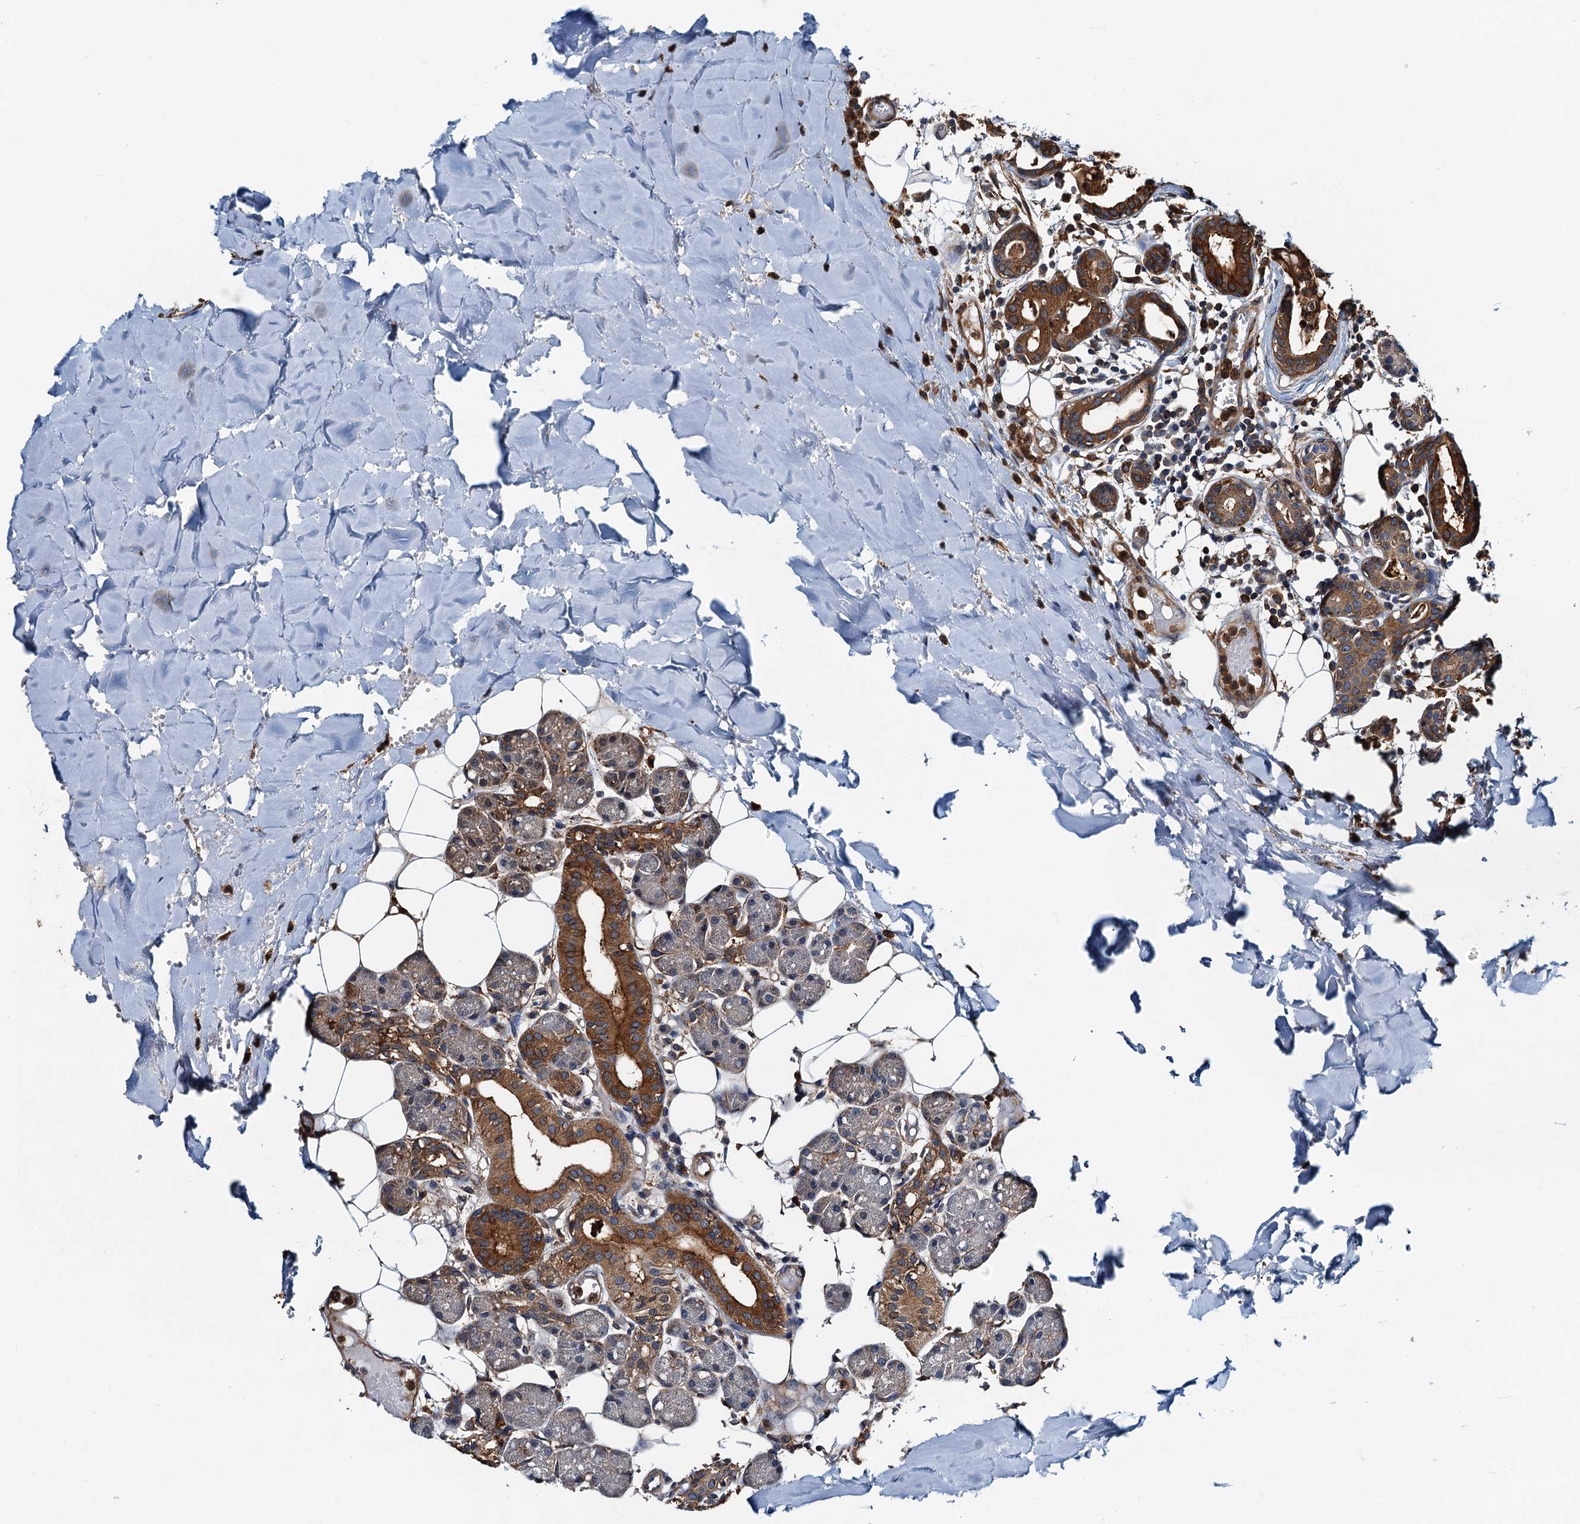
{"staining": {"intensity": "moderate", "quantity": ">75%", "location": "cytoplasmic/membranous"}, "tissue": "head and neck cancer", "cell_type": "Tumor cells", "image_type": "cancer", "snomed": [{"axis": "morphology", "description": "Adenocarcinoma, NOS"}, {"axis": "topography", "description": "Head-Neck"}], "caption": "Immunohistochemical staining of human head and neck cancer (adenocarcinoma) shows moderate cytoplasmic/membranous protein positivity in about >75% of tumor cells.", "gene": "USP6NL", "patient": {"sex": "female", "age": 73}}